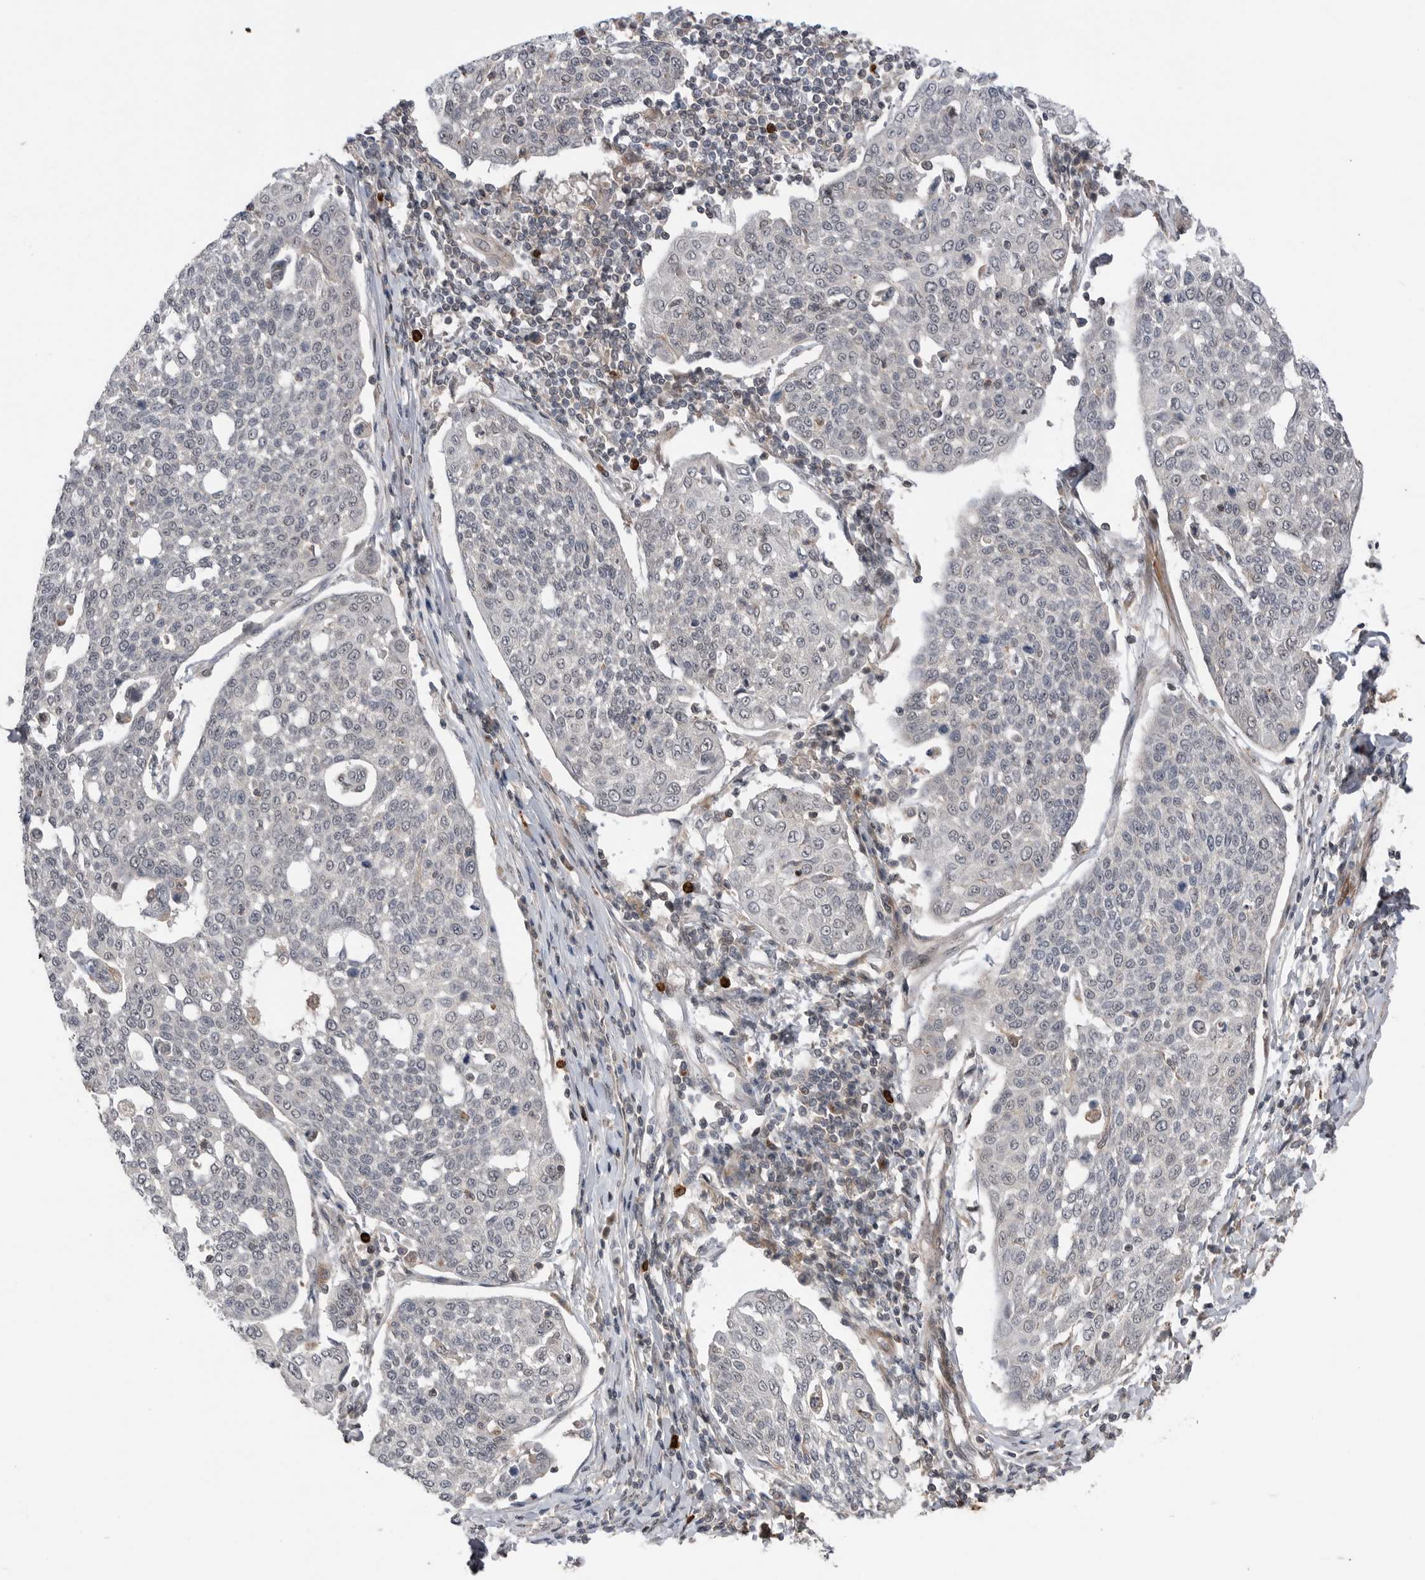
{"staining": {"intensity": "negative", "quantity": "none", "location": "none"}, "tissue": "cervical cancer", "cell_type": "Tumor cells", "image_type": "cancer", "snomed": [{"axis": "morphology", "description": "Squamous cell carcinoma, NOS"}, {"axis": "topography", "description": "Cervix"}], "caption": "Tumor cells show no significant staining in cervical squamous cell carcinoma.", "gene": "PEAK1", "patient": {"sex": "female", "age": 34}}